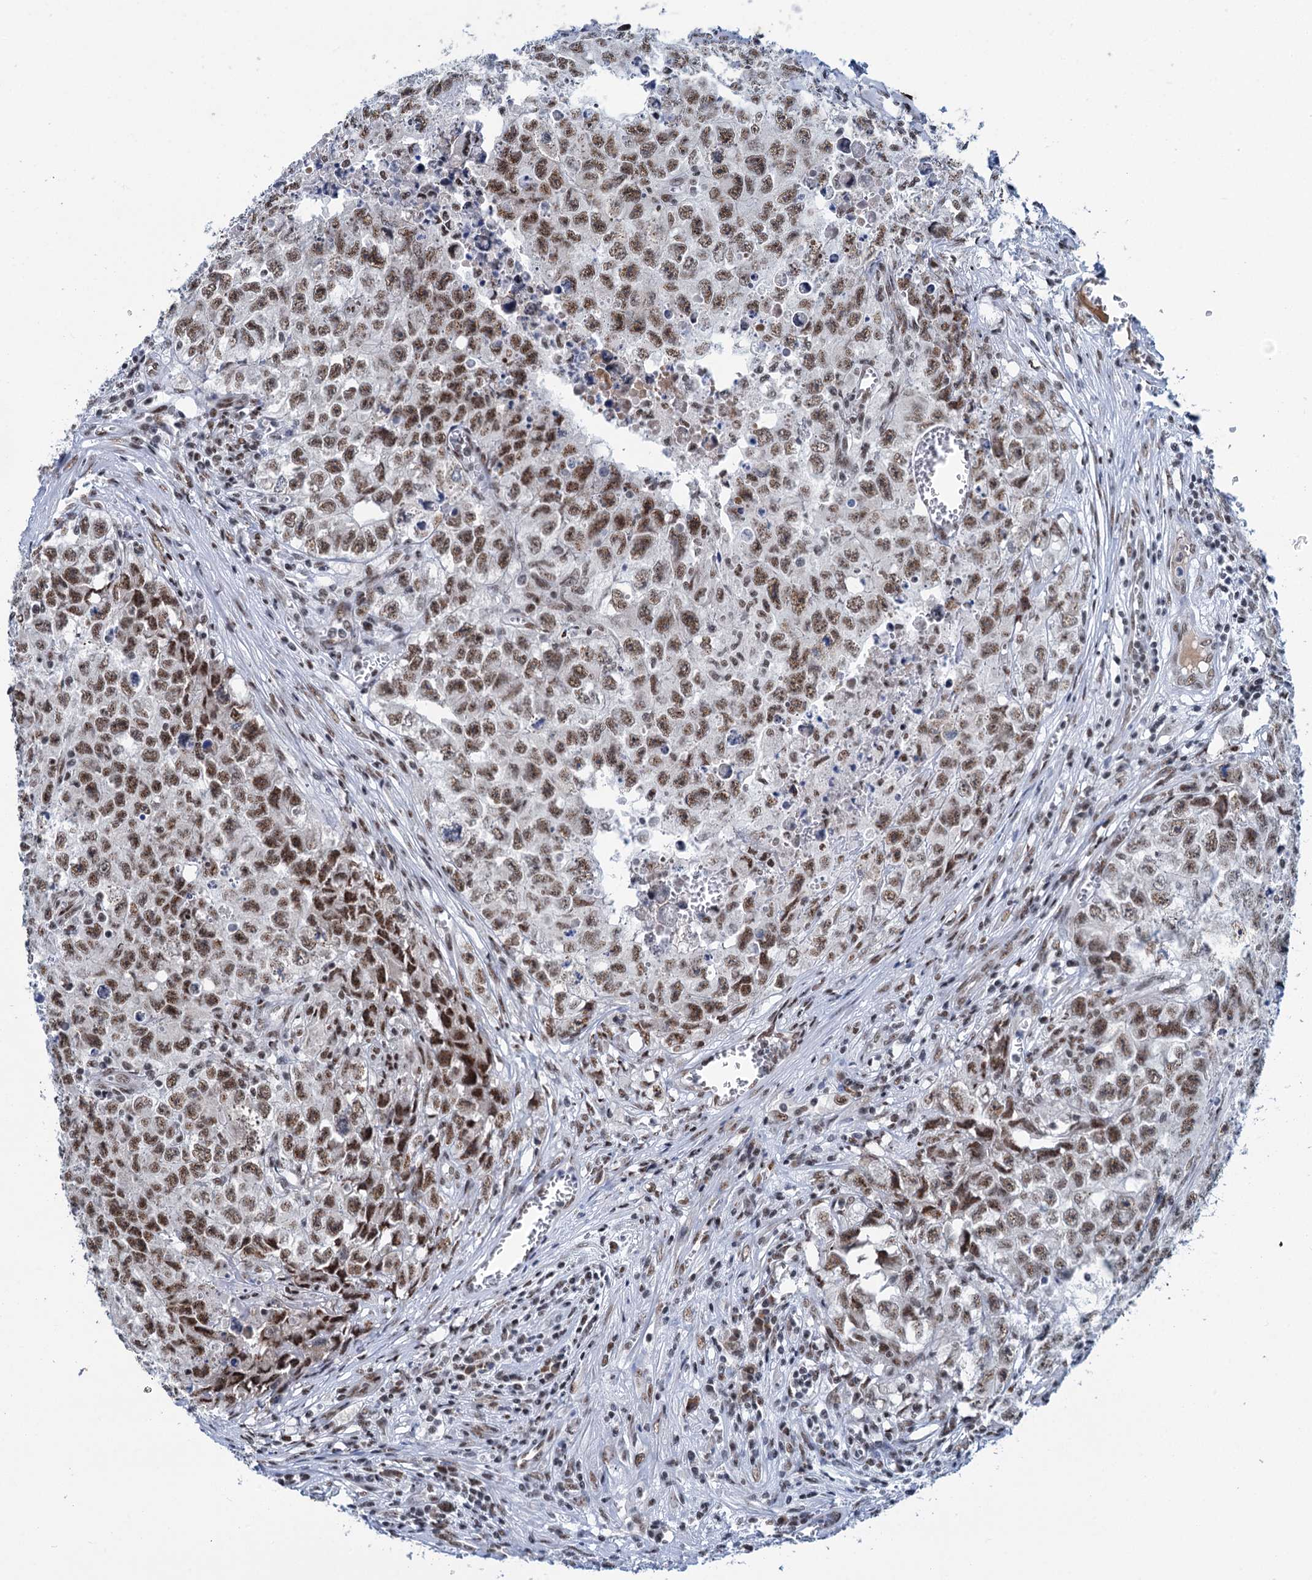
{"staining": {"intensity": "moderate", "quantity": ">75%", "location": "nuclear"}, "tissue": "testis cancer", "cell_type": "Tumor cells", "image_type": "cancer", "snomed": [{"axis": "morphology", "description": "Seminoma, NOS"}, {"axis": "morphology", "description": "Carcinoma, Embryonal, NOS"}, {"axis": "topography", "description": "Testis"}], "caption": "Testis cancer (seminoma) was stained to show a protein in brown. There is medium levels of moderate nuclear positivity in approximately >75% of tumor cells.", "gene": "SREK1", "patient": {"sex": "male", "age": 43}}